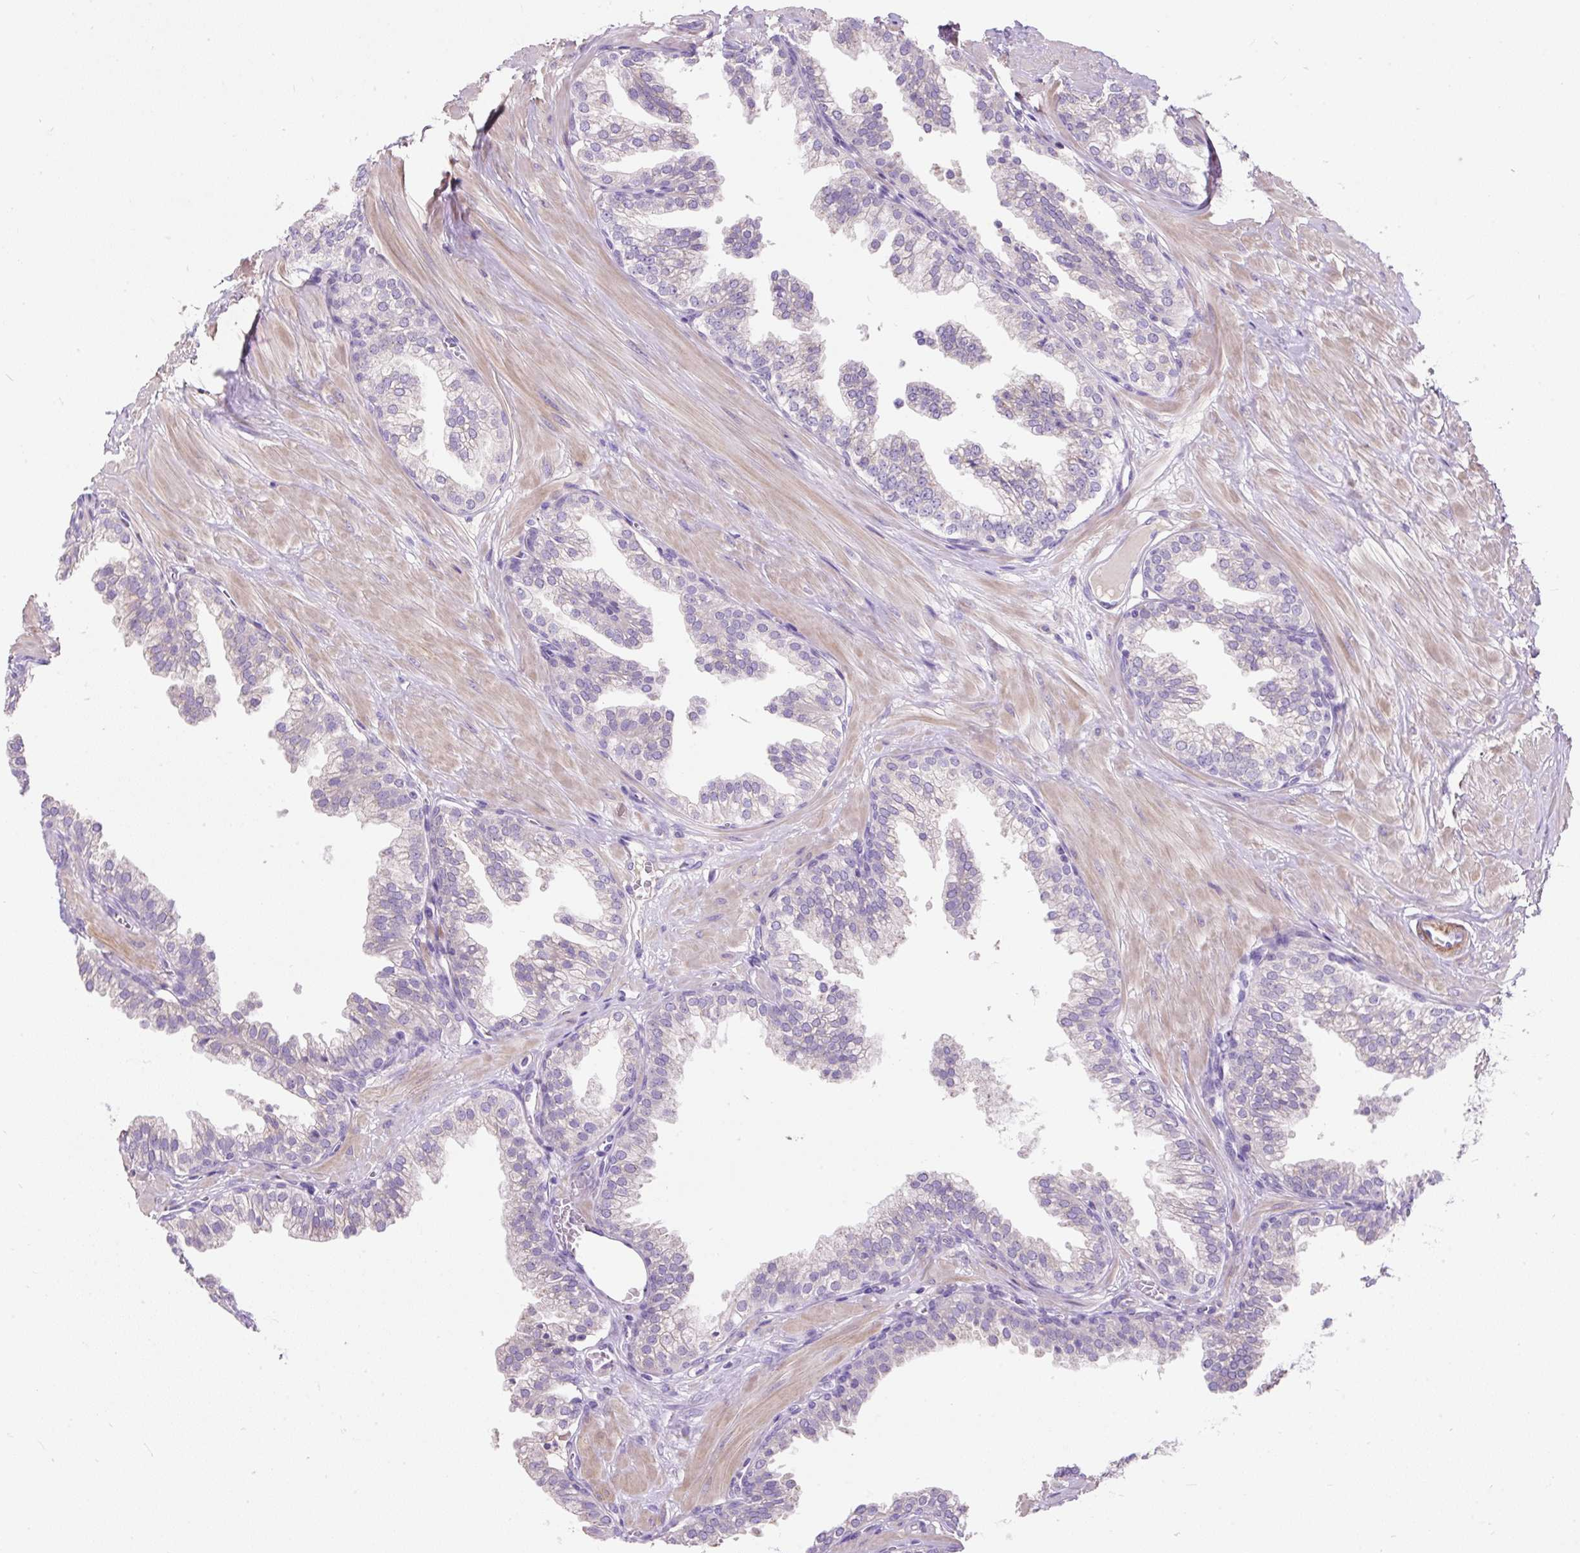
{"staining": {"intensity": "negative", "quantity": "none", "location": "none"}, "tissue": "prostate", "cell_type": "Glandular cells", "image_type": "normal", "snomed": [{"axis": "morphology", "description": "Normal tissue, NOS"}, {"axis": "topography", "description": "Prostate"}, {"axis": "topography", "description": "Peripheral nerve tissue"}], "caption": "DAB immunohistochemical staining of unremarkable prostate reveals no significant positivity in glandular cells. (Immunohistochemistry (ihc), brightfield microscopy, high magnification).", "gene": "SUSD5", "patient": {"sex": "male", "age": 55}}